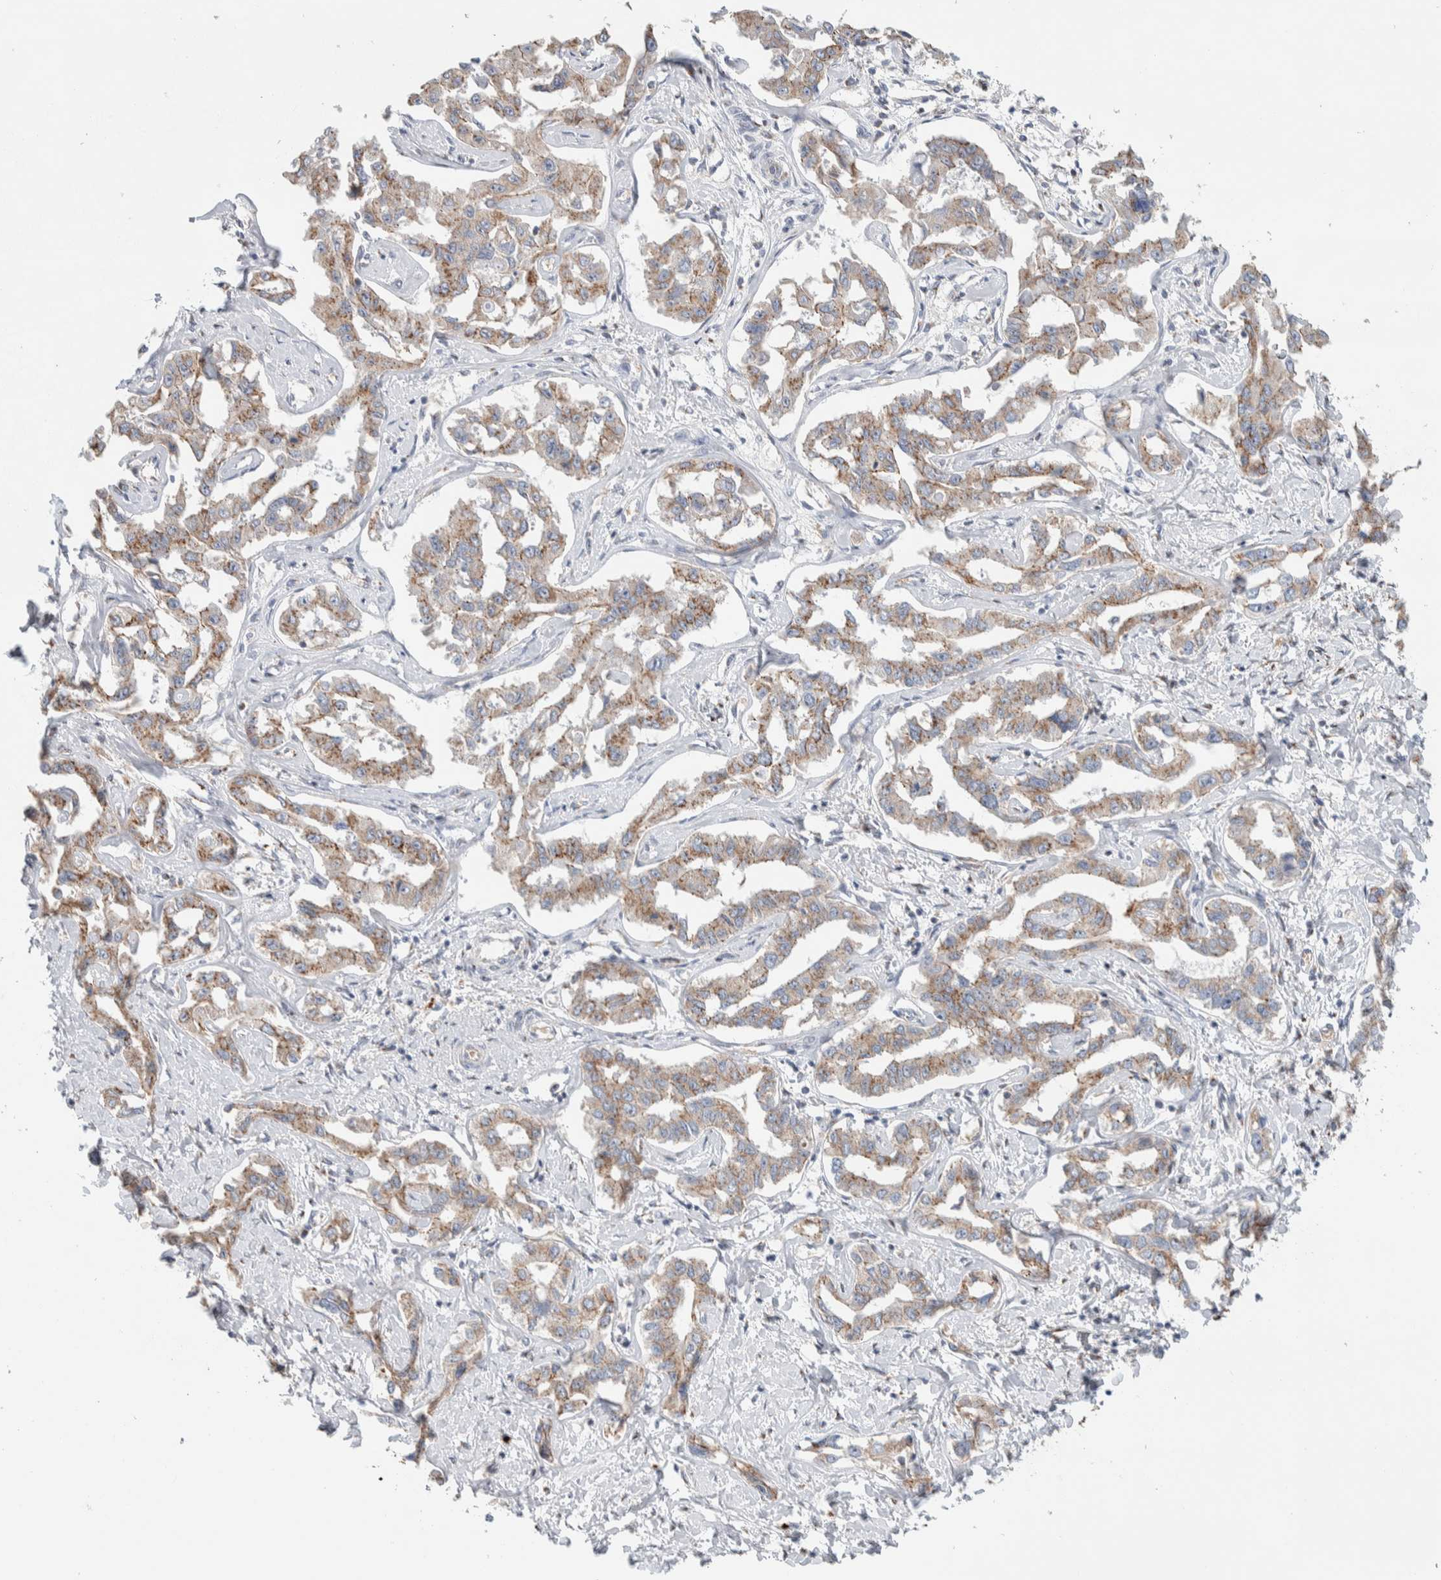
{"staining": {"intensity": "moderate", "quantity": ">75%", "location": "cytoplasmic/membranous"}, "tissue": "liver cancer", "cell_type": "Tumor cells", "image_type": "cancer", "snomed": [{"axis": "morphology", "description": "Cholangiocarcinoma"}, {"axis": "topography", "description": "Liver"}], "caption": "IHC photomicrograph of neoplastic tissue: human cholangiocarcinoma (liver) stained using IHC shows medium levels of moderate protein expression localized specifically in the cytoplasmic/membranous of tumor cells, appearing as a cytoplasmic/membranous brown color.", "gene": "SLC38A10", "patient": {"sex": "male", "age": 59}}